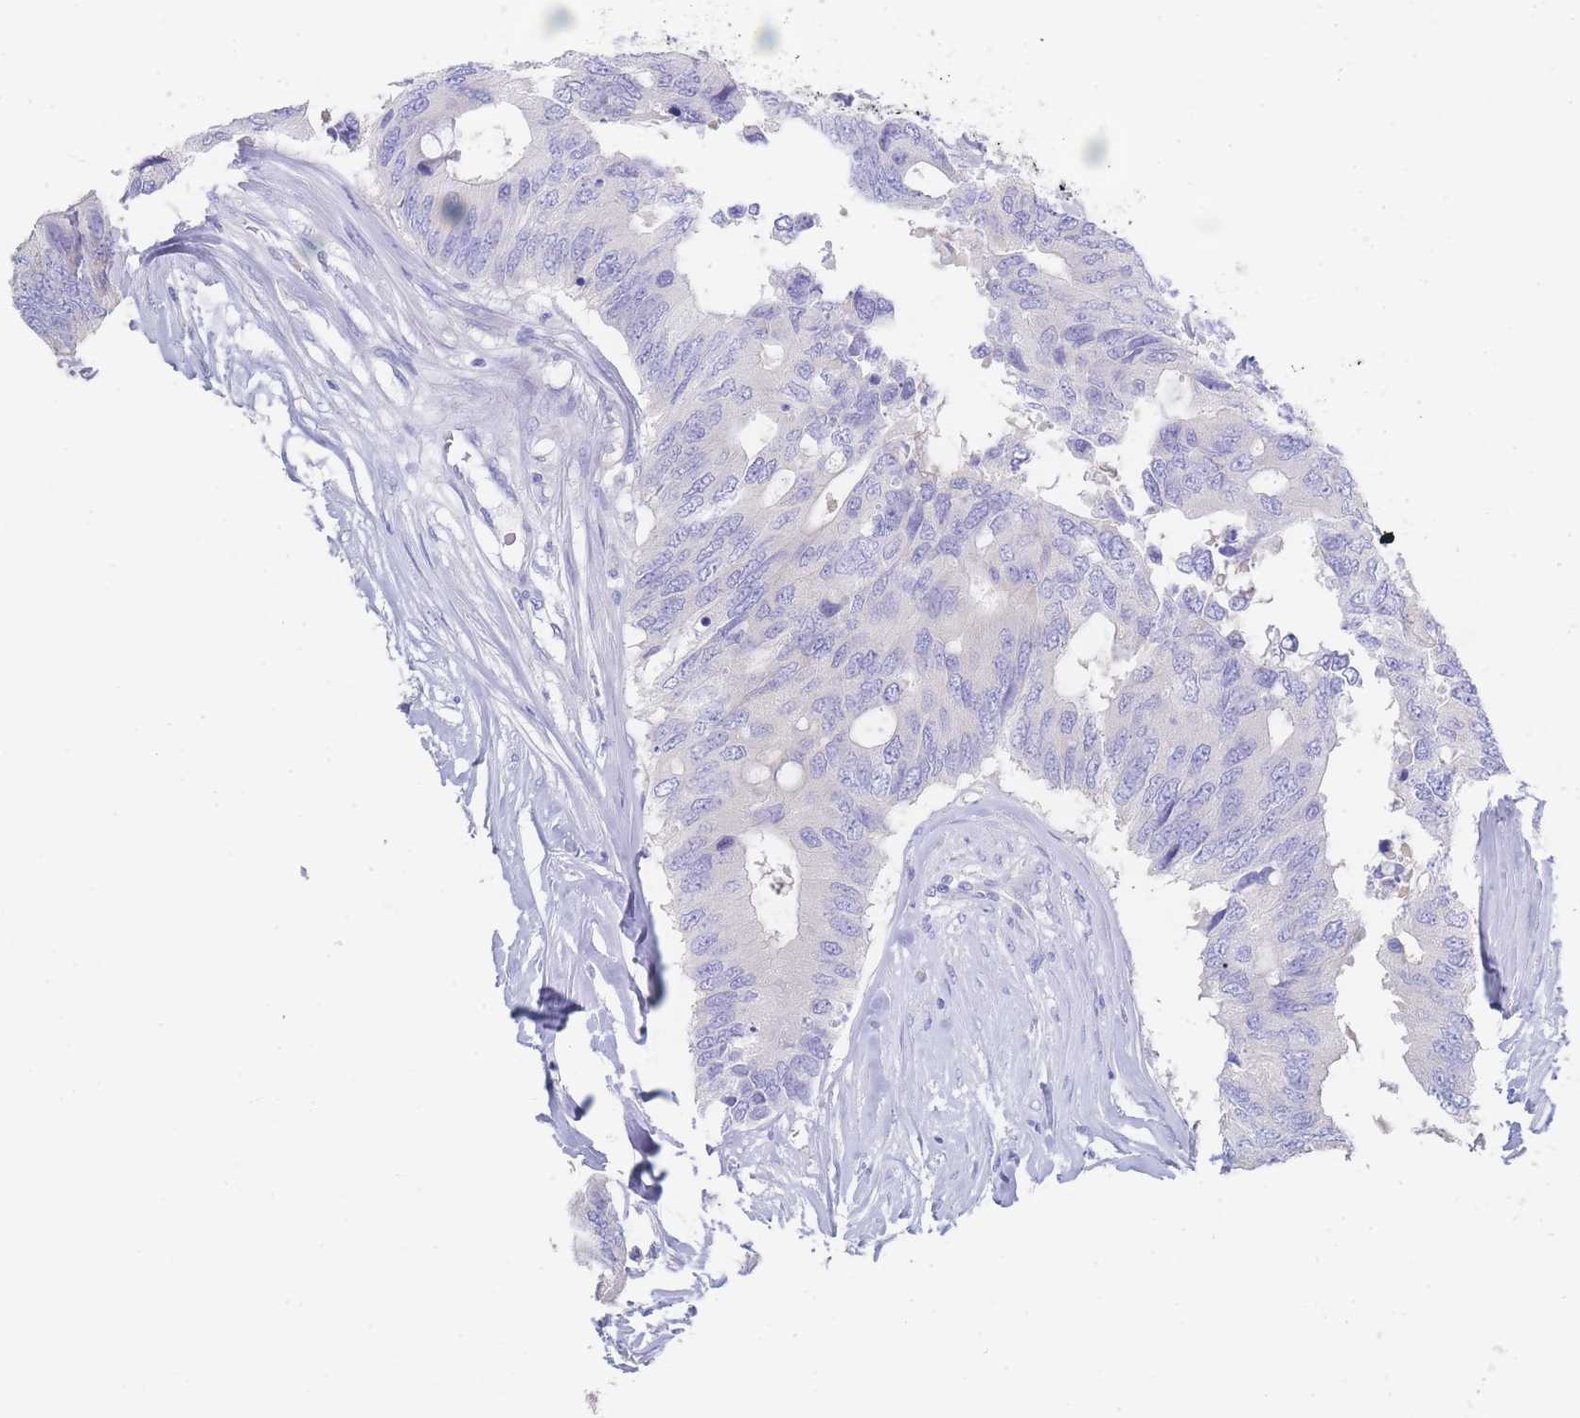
{"staining": {"intensity": "negative", "quantity": "none", "location": "none"}, "tissue": "colorectal cancer", "cell_type": "Tumor cells", "image_type": "cancer", "snomed": [{"axis": "morphology", "description": "Adenocarcinoma, NOS"}, {"axis": "topography", "description": "Colon"}], "caption": "A high-resolution image shows immunohistochemistry staining of colorectal cancer (adenocarcinoma), which exhibits no significant staining in tumor cells. (Stains: DAB immunohistochemistry with hematoxylin counter stain, Microscopy: brightfield microscopy at high magnification).", "gene": "LZTFL1", "patient": {"sex": "male", "age": 71}}